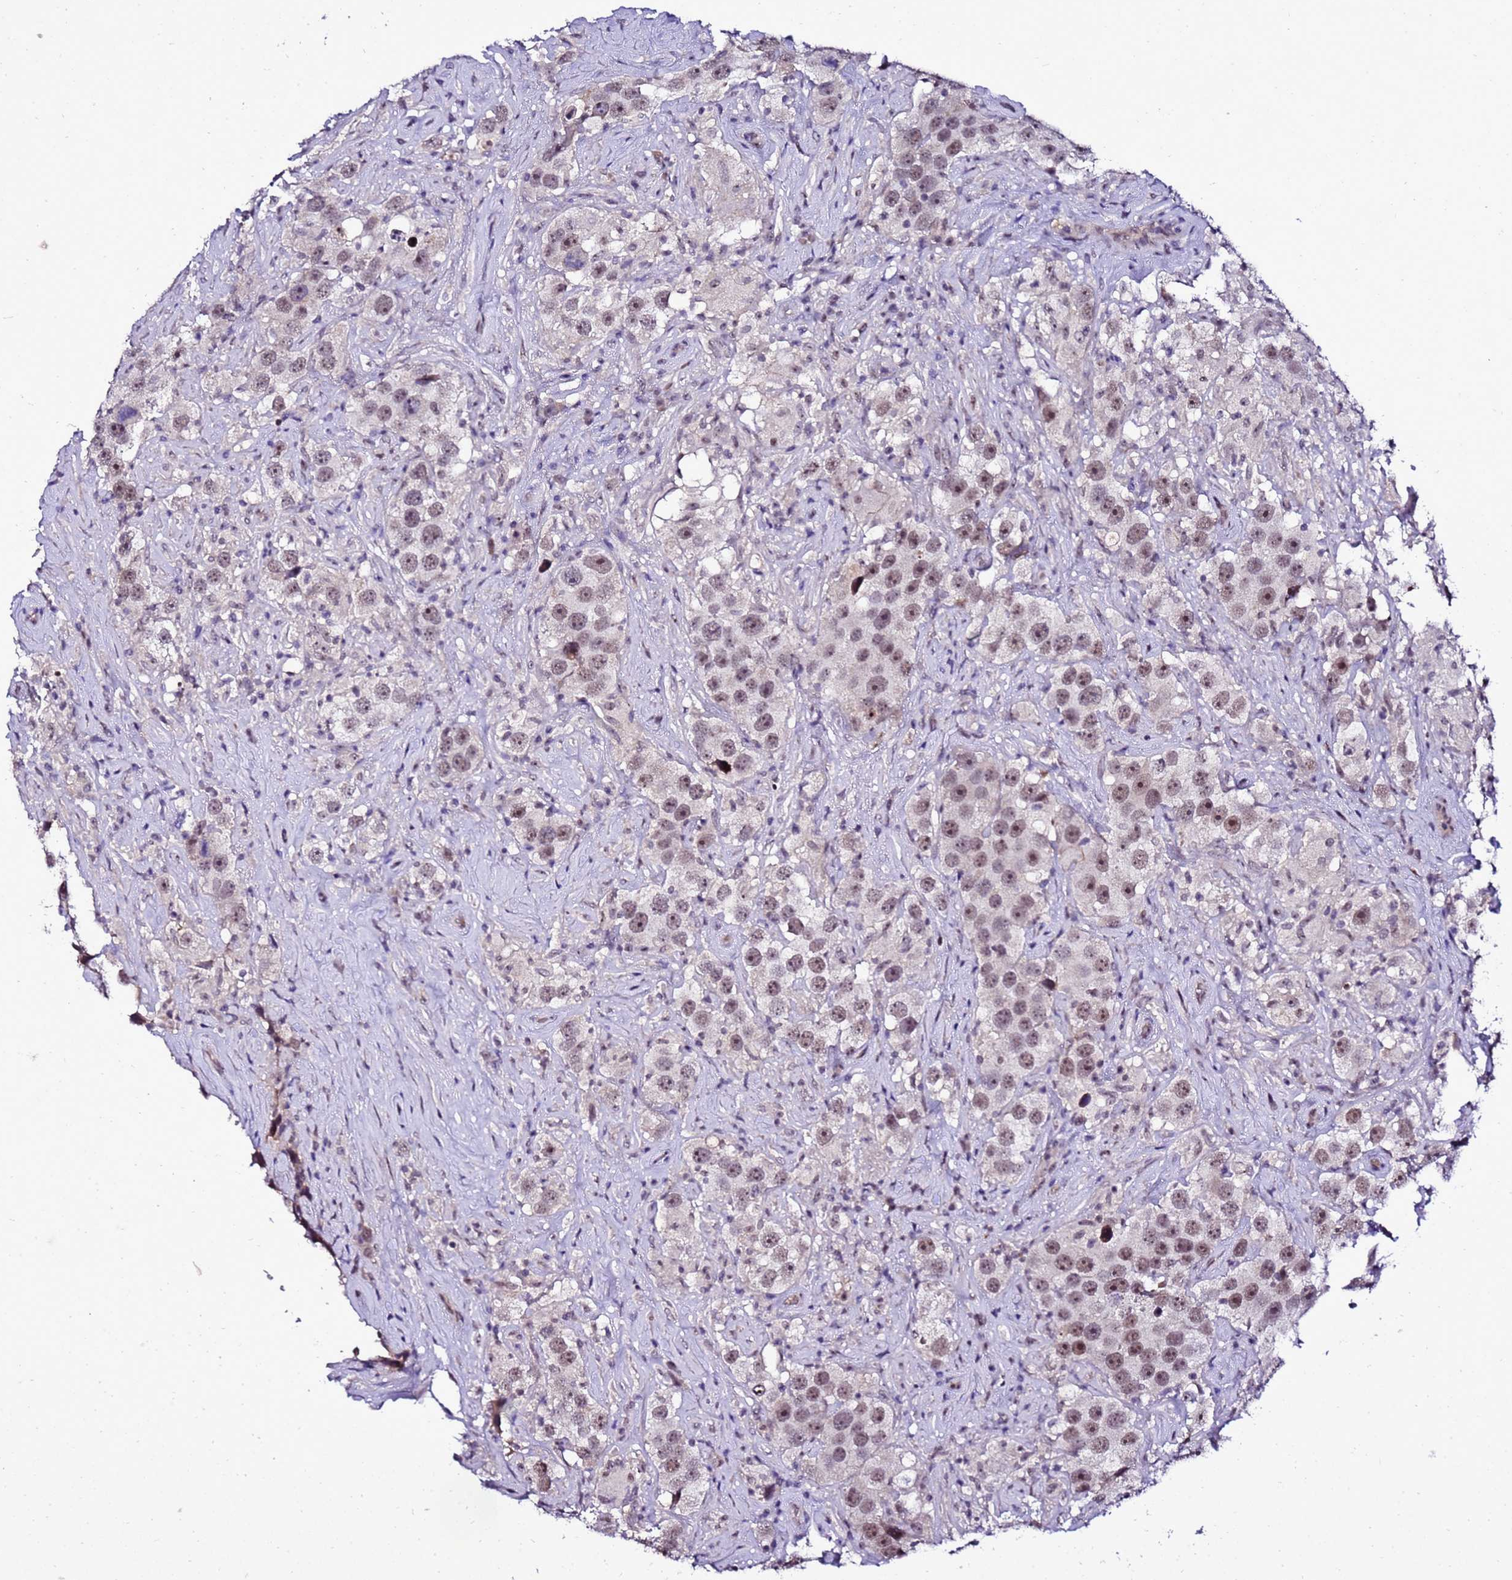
{"staining": {"intensity": "moderate", "quantity": ">75%", "location": "nuclear"}, "tissue": "testis cancer", "cell_type": "Tumor cells", "image_type": "cancer", "snomed": [{"axis": "morphology", "description": "Seminoma, NOS"}, {"axis": "topography", "description": "Testis"}], "caption": "Tumor cells reveal medium levels of moderate nuclear staining in approximately >75% of cells in testis cancer (seminoma).", "gene": "C19orf47", "patient": {"sex": "male", "age": 49}}